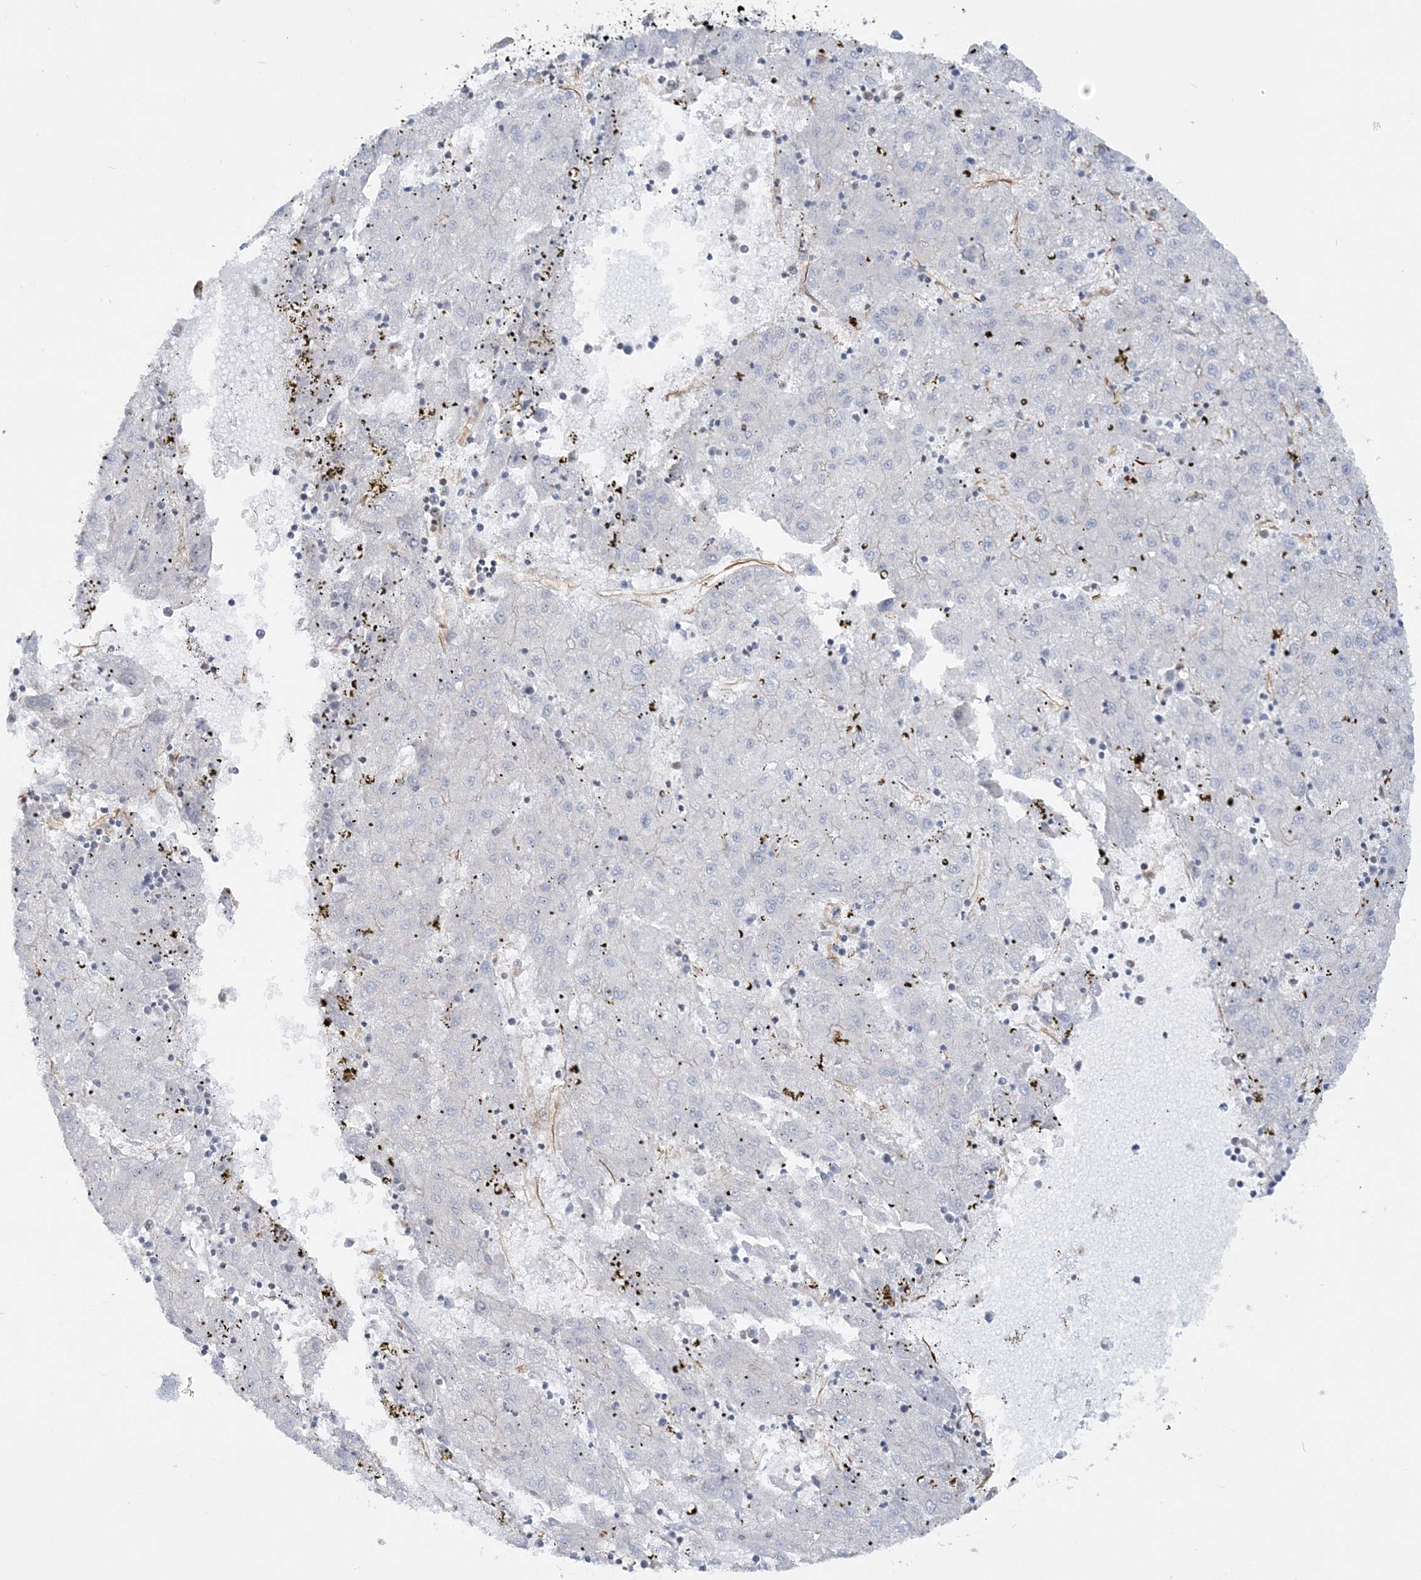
{"staining": {"intensity": "negative", "quantity": "none", "location": "none"}, "tissue": "liver cancer", "cell_type": "Tumor cells", "image_type": "cancer", "snomed": [{"axis": "morphology", "description": "Carcinoma, Hepatocellular, NOS"}, {"axis": "topography", "description": "Liver"}], "caption": "Liver hepatocellular carcinoma was stained to show a protein in brown. There is no significant staining in tumor cells.", "gene": "SCLT1", "patient": {"sex": "male", "age": 72}}